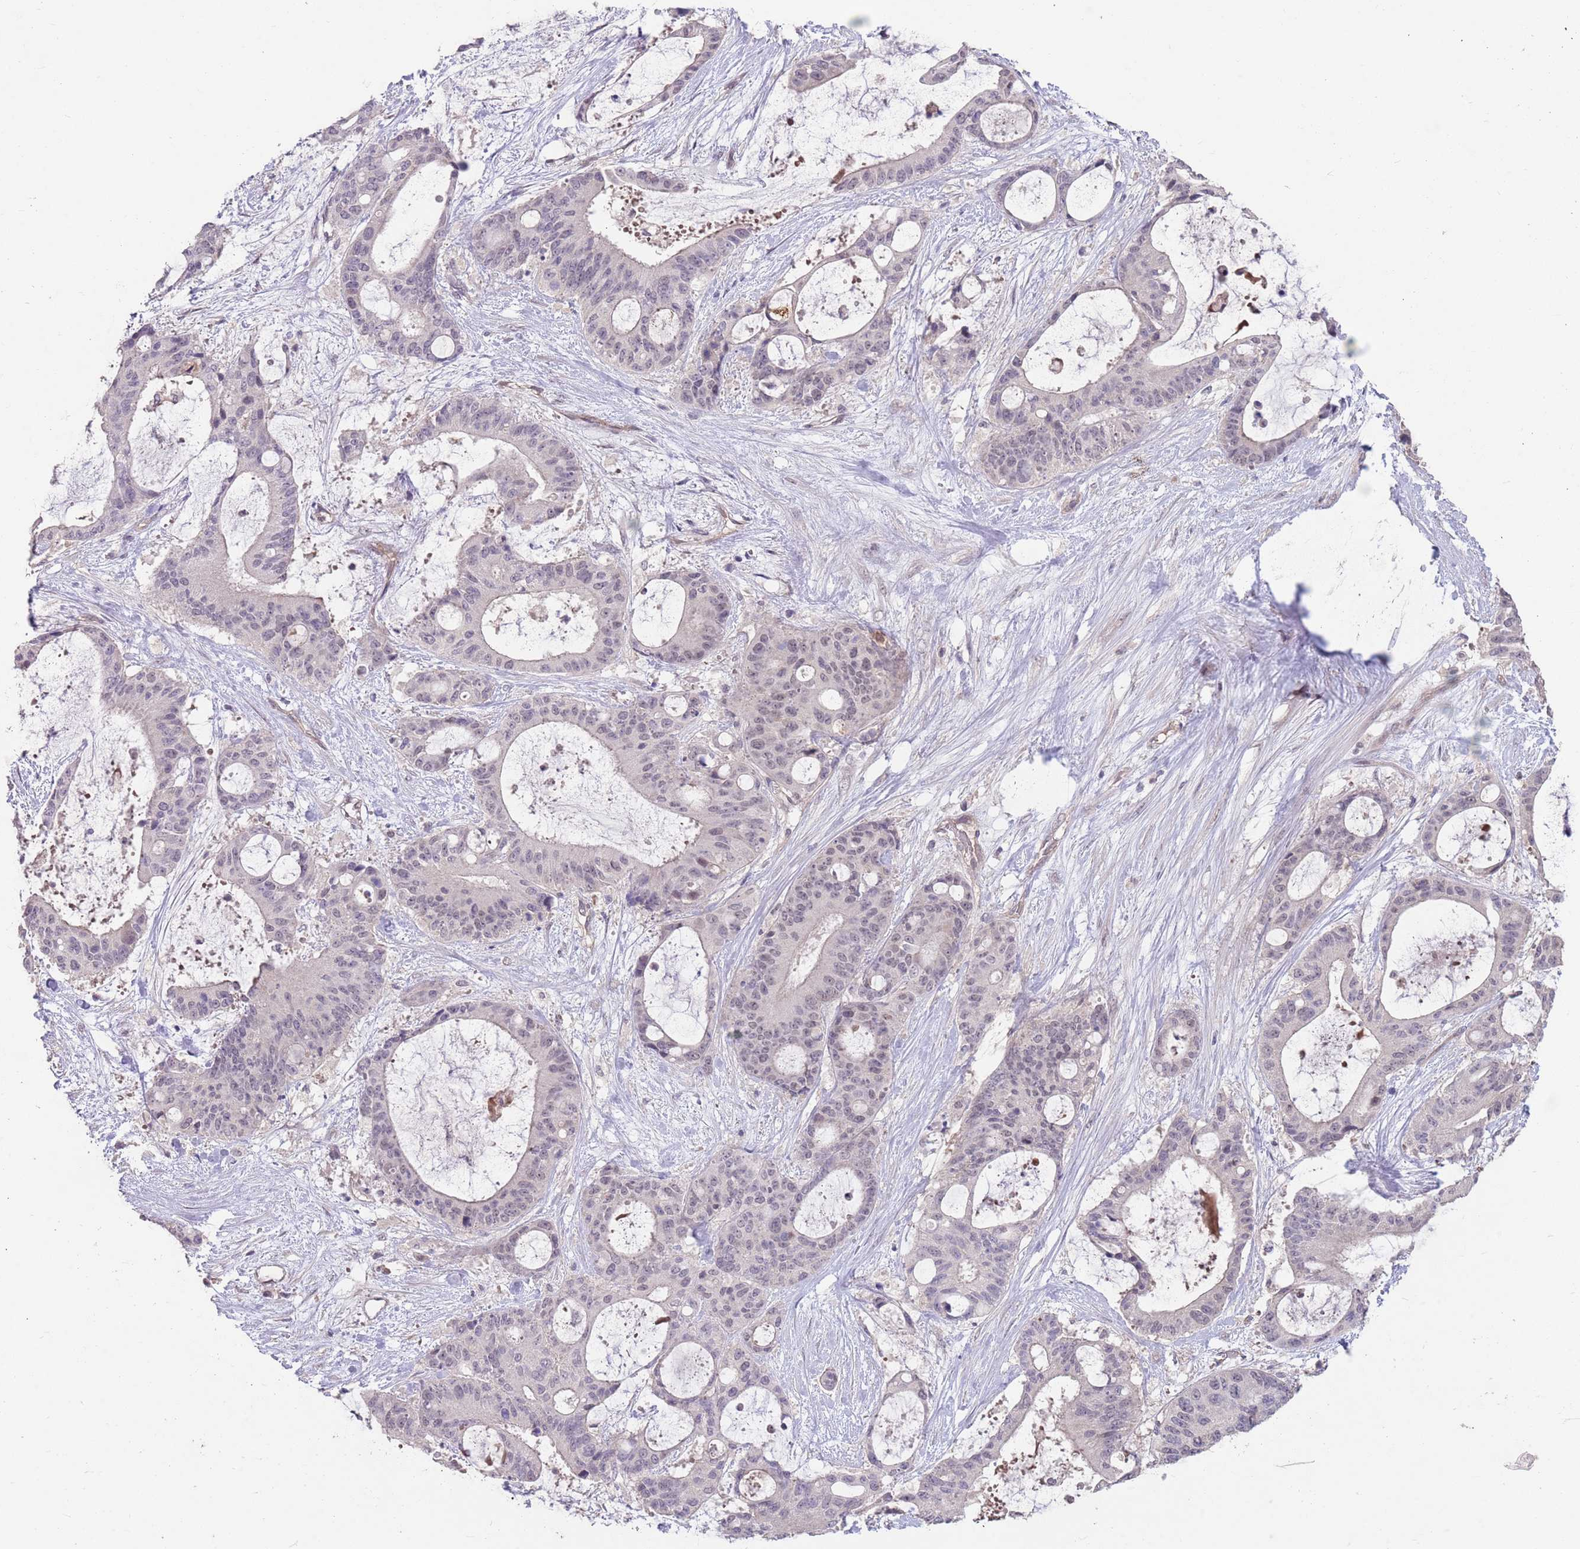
{"staining": {"intensity": "negative", "quantity": "none", "location": "none"}, "tissue": "liver cancer", "cell_type": "Tumor cells", "image_type": "cancer", "snomed": [{"axis": "morphology", "description": "Normal tissue, NOS"}, {"axis": "morphology", "description": "Cholangiocarcinoma"}, {"axis": "topography", "description": "Liver"}, {"axis": "topography", "description": "Peripheral nerve tissue"}], "caption": "A high-resolution histopathology image shows immunohistochemistry staining of liver cholangiocarcinoma, which reveals no significant expression in tumor cells. (DAB (3,3'-diaminobenzidine) IHC, high magnification).", "gene": "MEI1", "patient": {"sex": "female", "age": 73}}